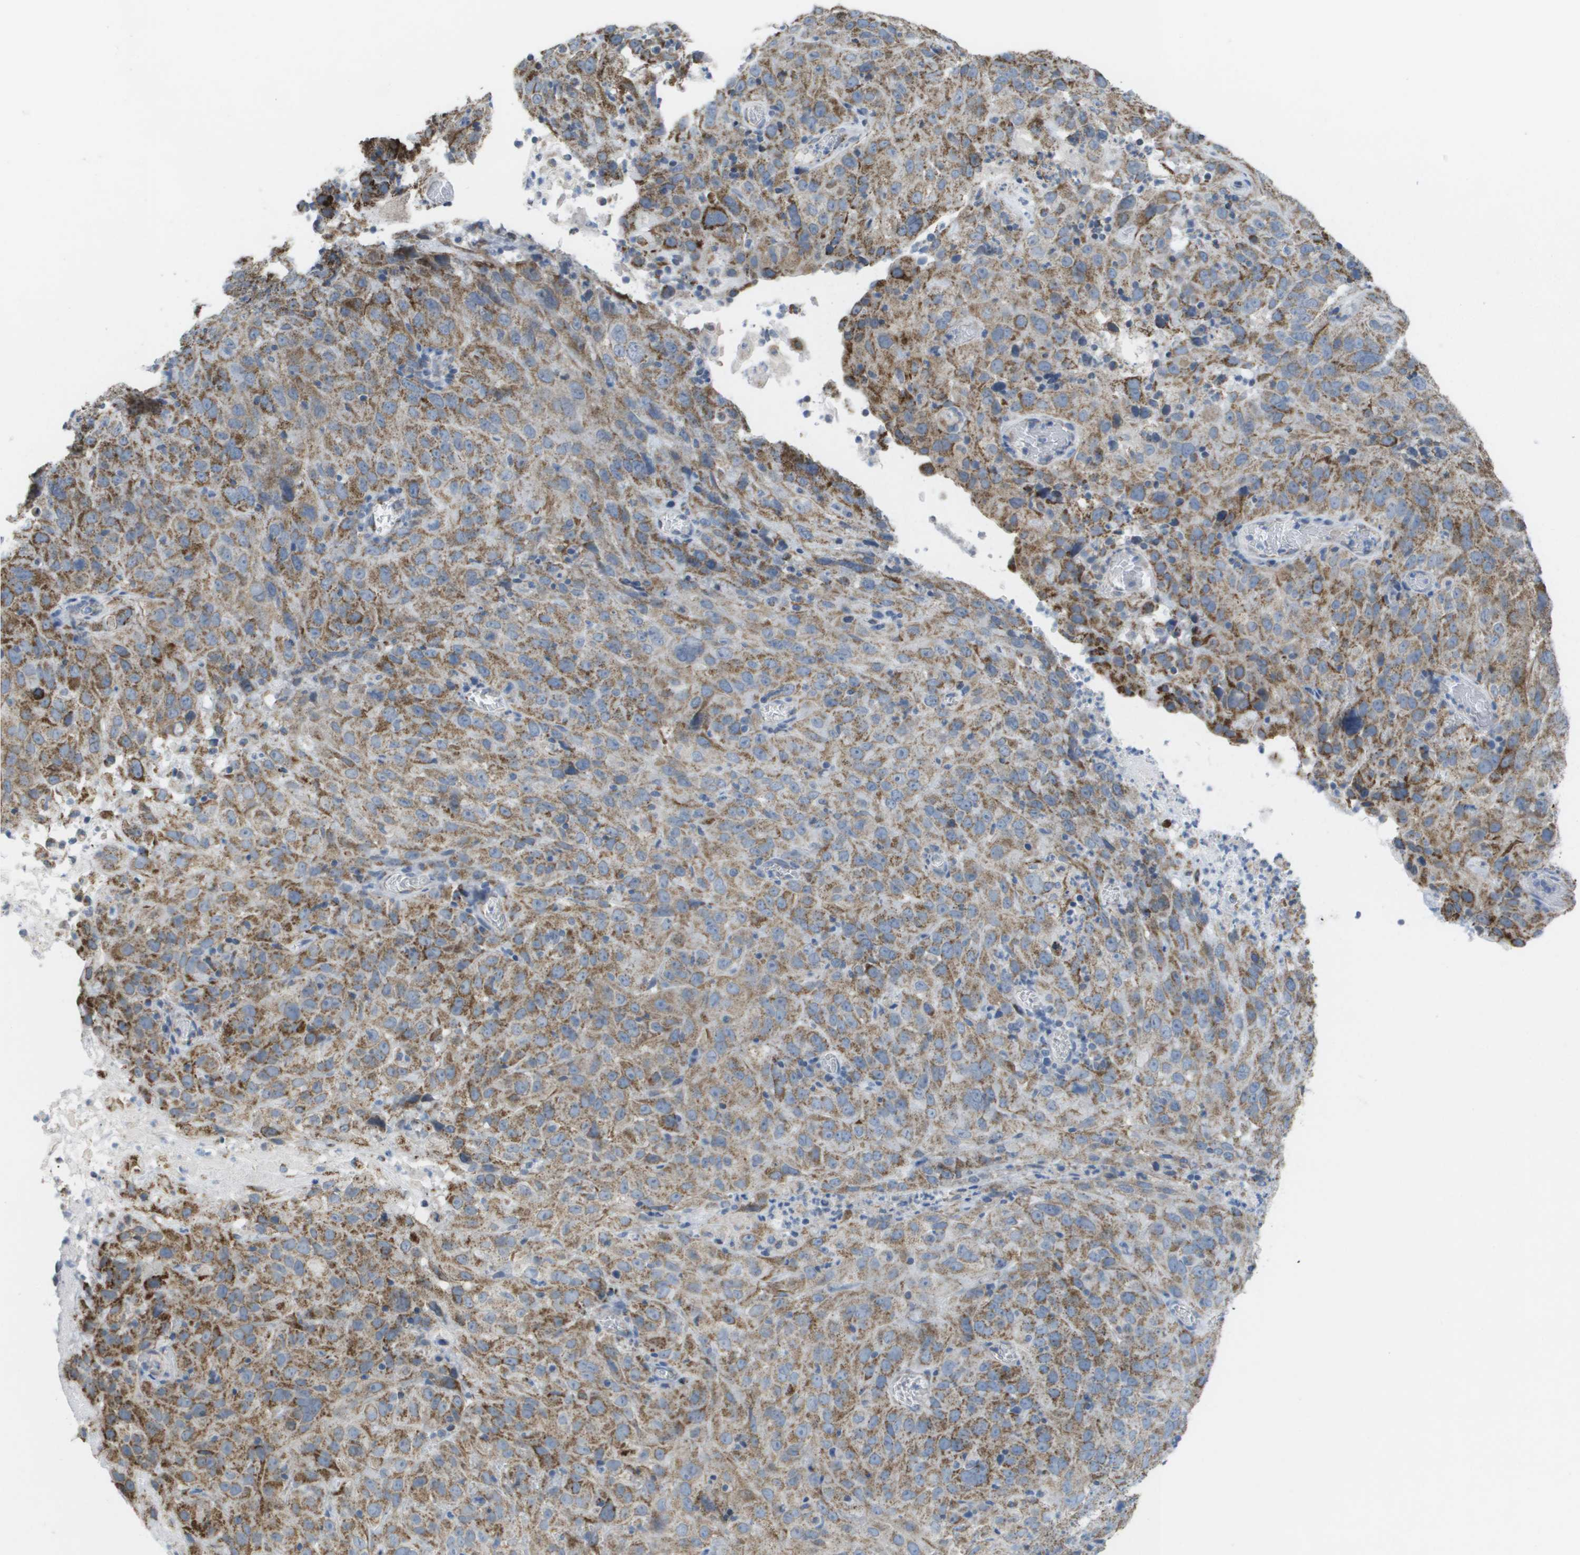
{"staining": {"intensity": "moderate", "quantity": ">75%", "location": "cytoplasmic/membranous"}, "tissue": "cervical cancer", "cell_type": "Tumor cells", "image_type": "cancer", "snomed": [{"axis": "morphology", "description": "Squamous cell carcinoma, NOS"}, {"axis": "topography", "description": "Cervix"}], "caption": "The histopathology image displays immunohistochemical staining of squamous cell carcinoma (cervical). There is moderate cytoplasmic/membranous staining is appreciated in approximately >75% of tumor cells.", "gene": "TMEM223", "patient": {"sex": "female", "age": 32}}